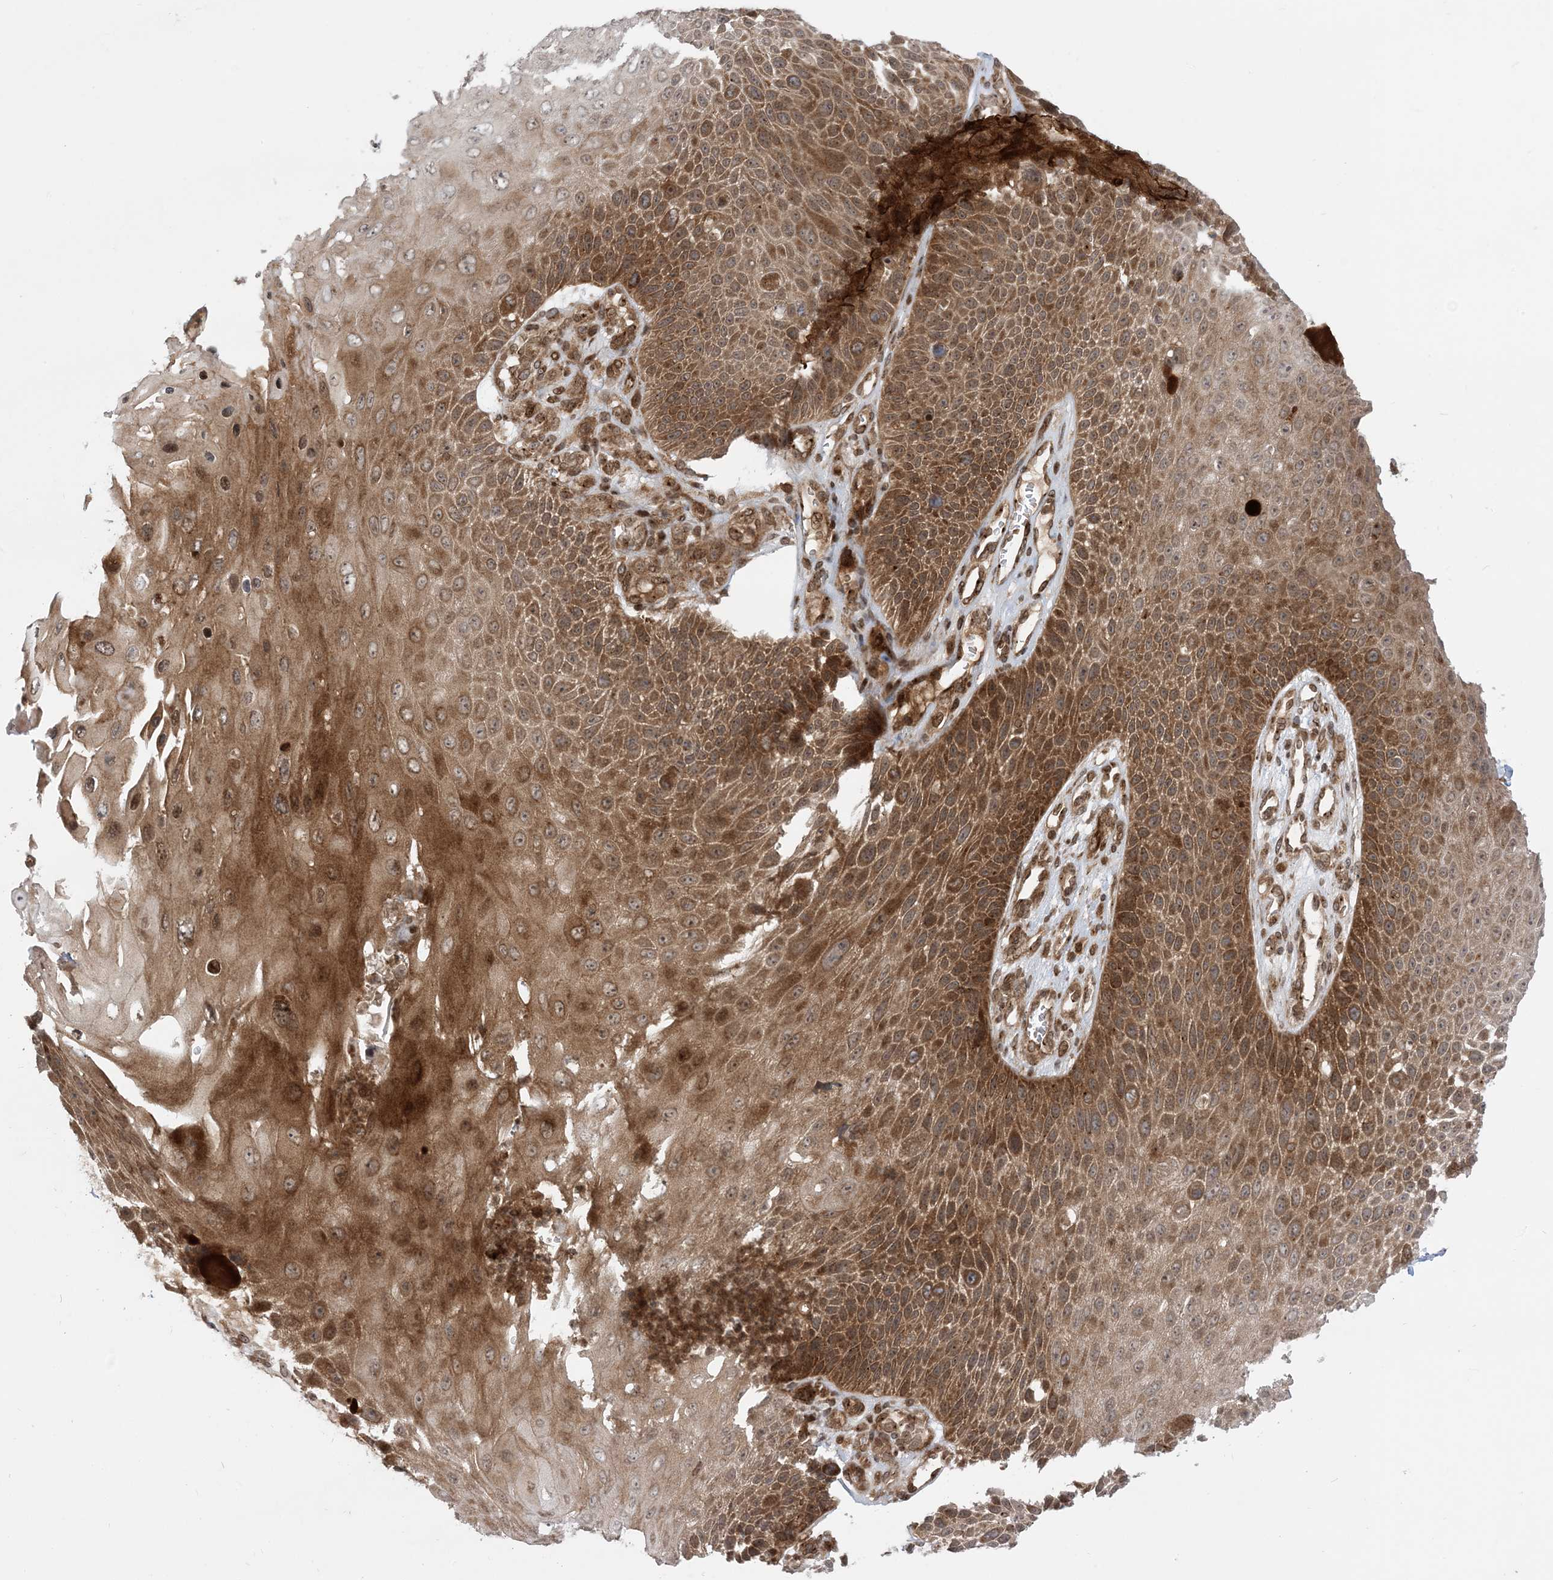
{"staining": {"intensity": "strong", "quantity": ">75%", "location": "cytoplasmic/membranous"}, "tissue": "skin cancer", "cell_type": "Tumor cells", "image_type": "cancer", "snomed": [{"axis": "morphology", "description": "Squamous cell carcinoma, NOS"}, {"axis": "topography", "description": "Skin"}], "caption": "This is a photomicrograph of immunohistochemistry (IHC) staining of skin cancer (squamous cell carcinoma), which shows strong staining in the cytoplasmic/membranous of tumor cells.", "gene": "CASP4", "patient": {"sex": "female", "age": 88}}